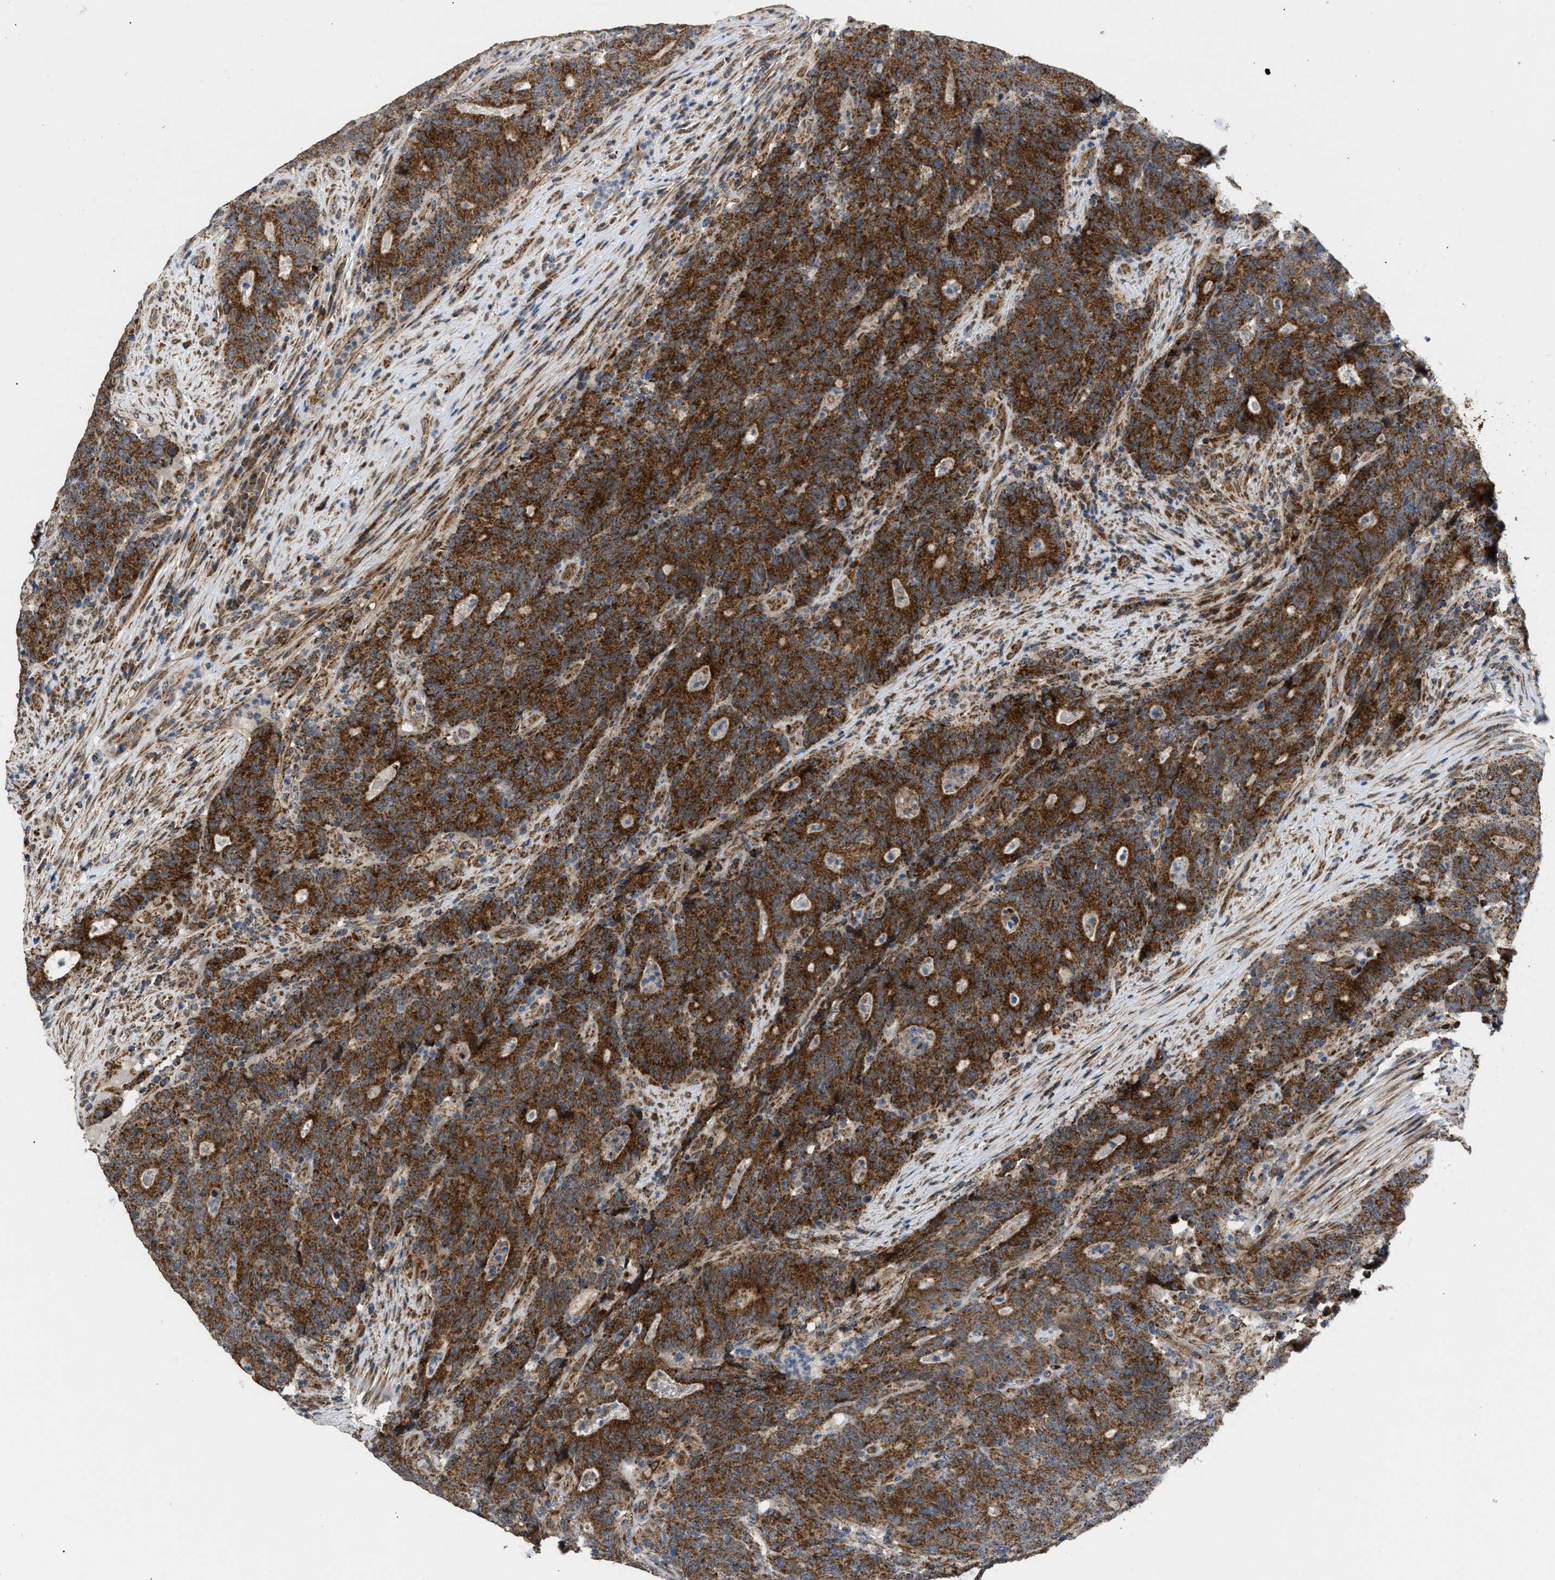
{"staining": {"intensity": "strong", "quantity": ">75%", "location": "cytoplasmic/membranous"}, "tissue": "colorectal cancer", "cell_type": "Tumor cells", "image_type": "cancer", "snomed": [{"axis": "morphology", "description": "Normal tissue, NOS"}, {"axis": "morphology", "description": "Adenocarcinoma, NOS"}, {"axis": "topography", "description": "Colon"}], "caption": "Human colorectal cancer stained with a brown dye shows strong cytoplasmic/membranous positive staining in about >75% of tumor cells.", "gene": "TACO1", "patient": {"sex": "female", "age": 75}}